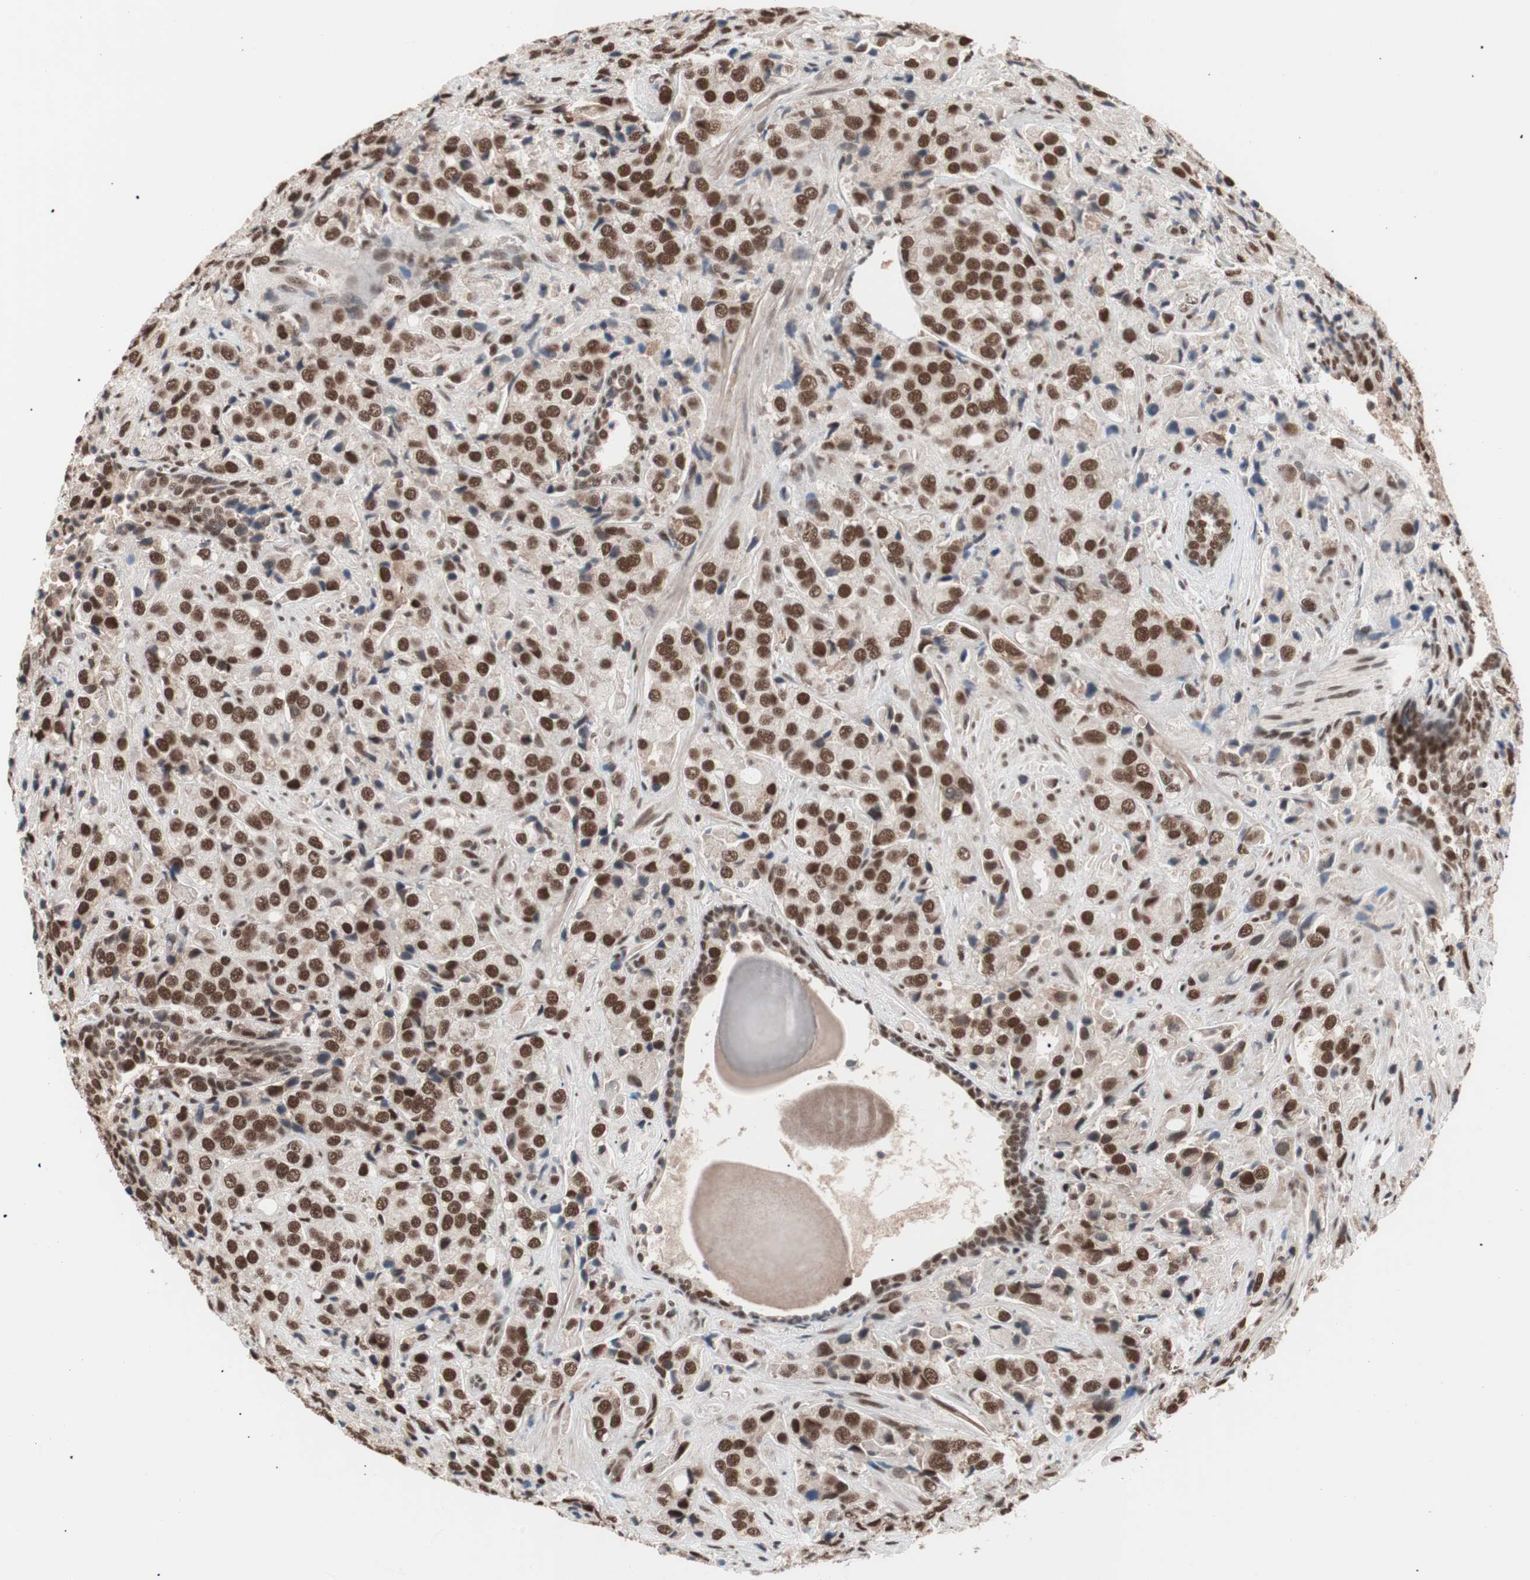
{"staining": {"intensity": "strong", "quantity": ">75%", "location": "nuclear"}, "tissue": "prostate cancer", "cell_type": "Tumor cells", "image_type": "cancer", "snomed": [{"axis": "morphology", "description": "Adenocarcinoma, High grade"}, {"axis": "topography", "description": "Prostate"}], "caption": "Immunohistochemistry (IHC) (DAB) staining of human prostate cancer shows strong nuclear protein expression in about >75% of tumor cells.", "gene": "CHAMP1", "patient": {"sex": "male", "age": 70}}